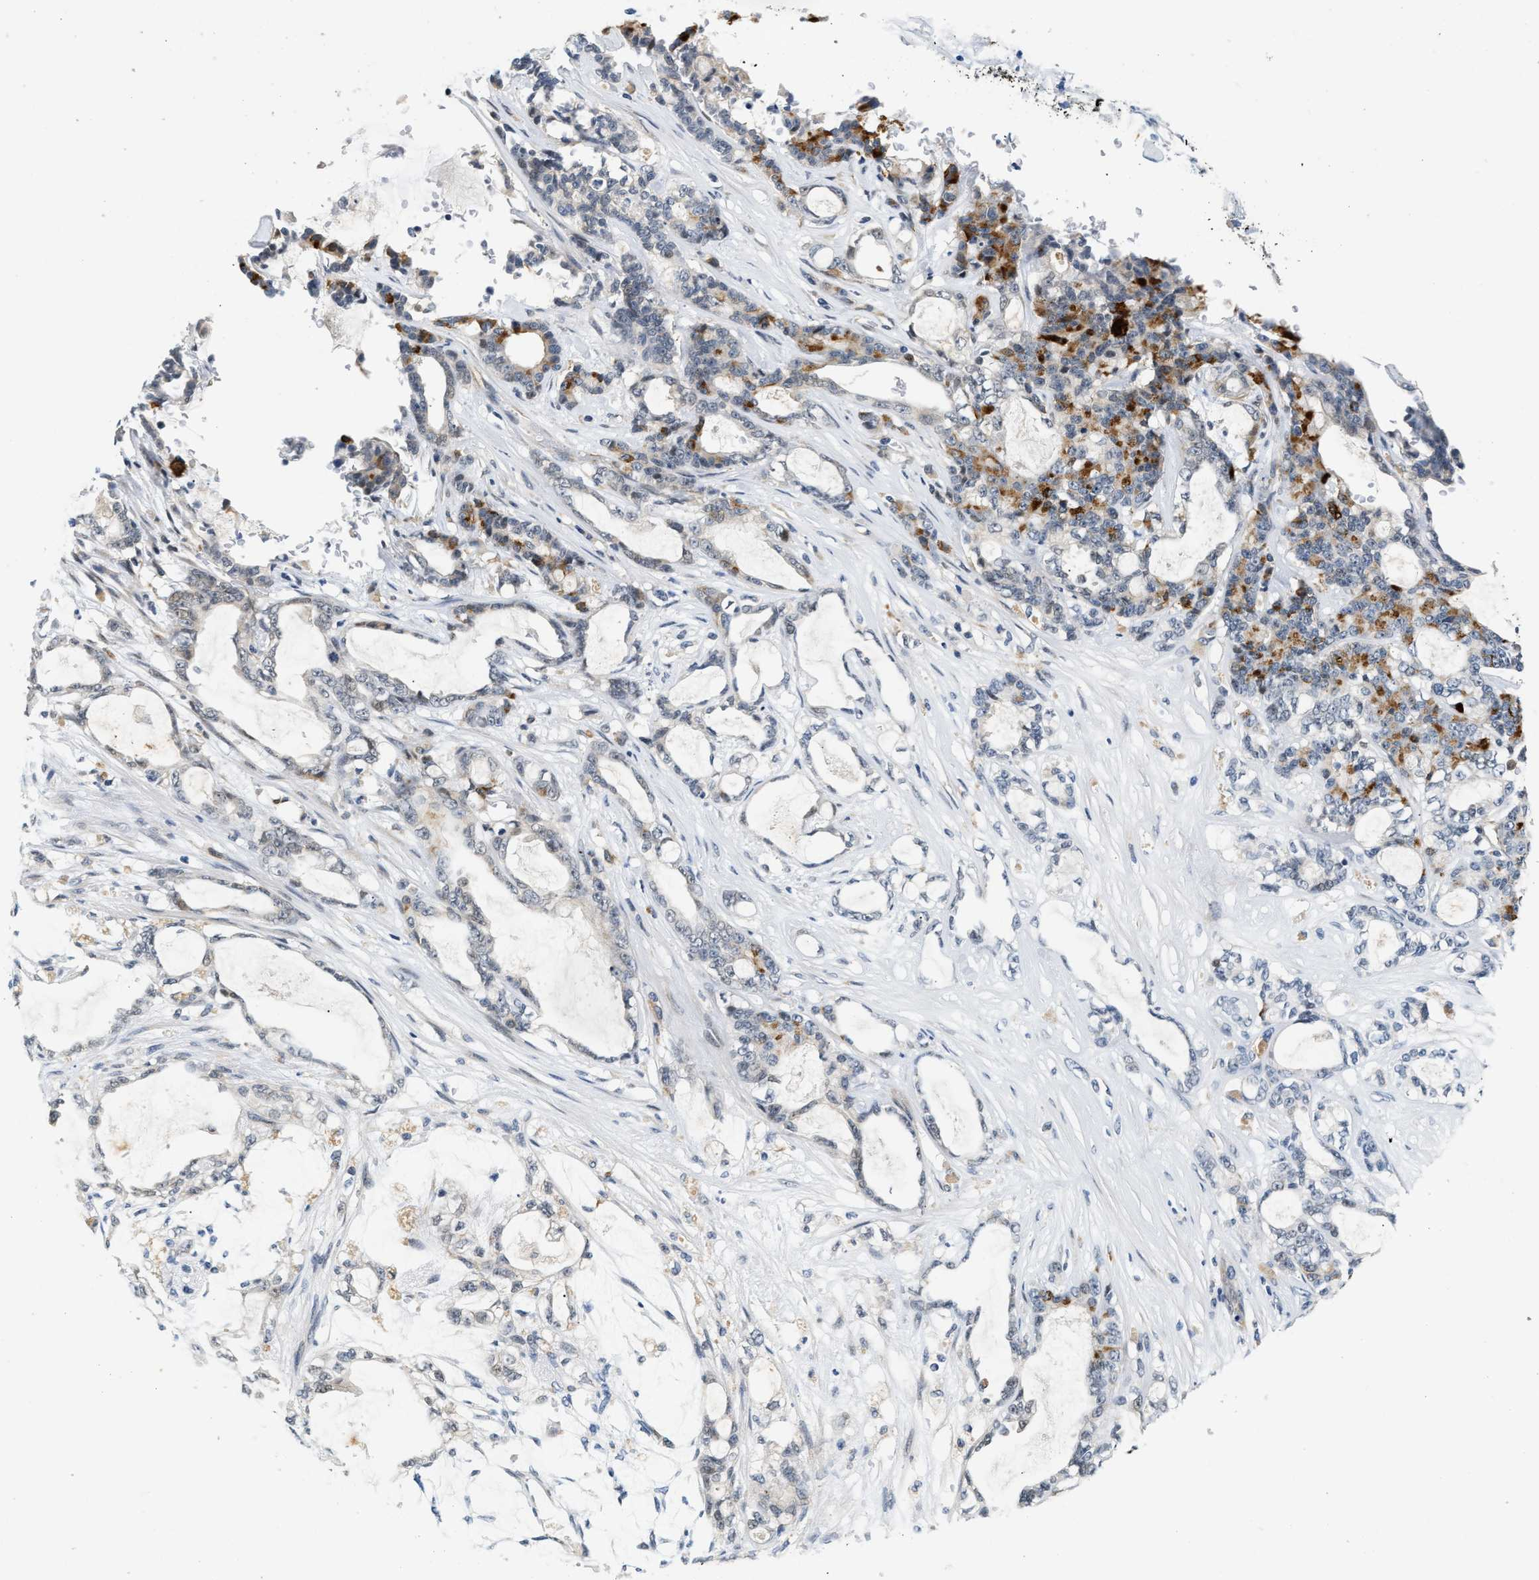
{"staining": {"intensity": "moderate", "quantity": "25%-75%", "location": "cytoplasmic/membranous"}, "tissue": "pancreatic cancer", "cell_type": "Tumor cells", "image_type": "cancer", "snomed": [{"axis": "morphology", "description": "Adenocarcinoma, NOS"}, {"axis": "topography", "description": "Pancreas"}], "caption": "Immunohistochemical staining of pancreatic adenocarcinoma shows medium levels of moderate cytoplasmic/membranous protein positivity in approximately 25%-75% of tumor cells.", "gene": "PPM1H", "patient": {"sex": "female", "age": 73}}